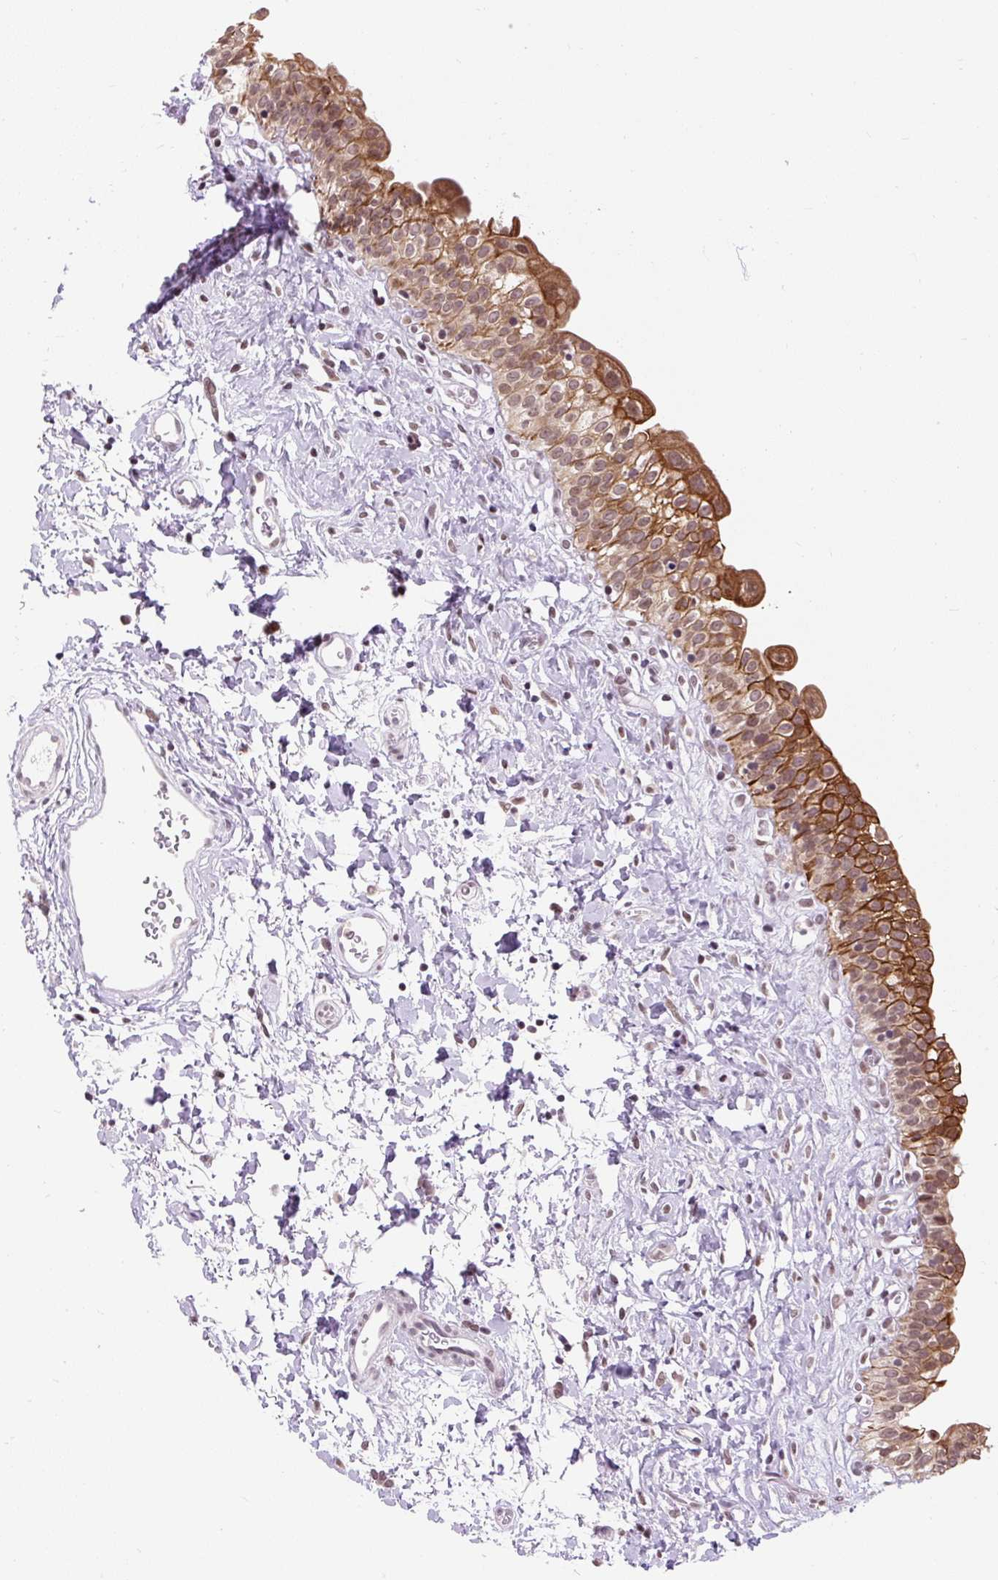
{"staining": {"intensity": "strong", "quantity": ">75%", "location": "cytoplasmic/membranous"}, "tissue": "urinary bladder", "cell_type": "Urothelial cells", "image_type": "normal", "snomed": [{"axis": "morphology", "description": "Normal tissue, NOS"}, {"axis": "topography", "description": "Urinary bladder"}], "caption": "The micrograph displays a brown stain indicating the presence of a protein in the cytoplasmic/membranous of urothelial cells in urinary bladder.", "gene": "ZNF672", "patient": {"sex": "male", "age": 51}}